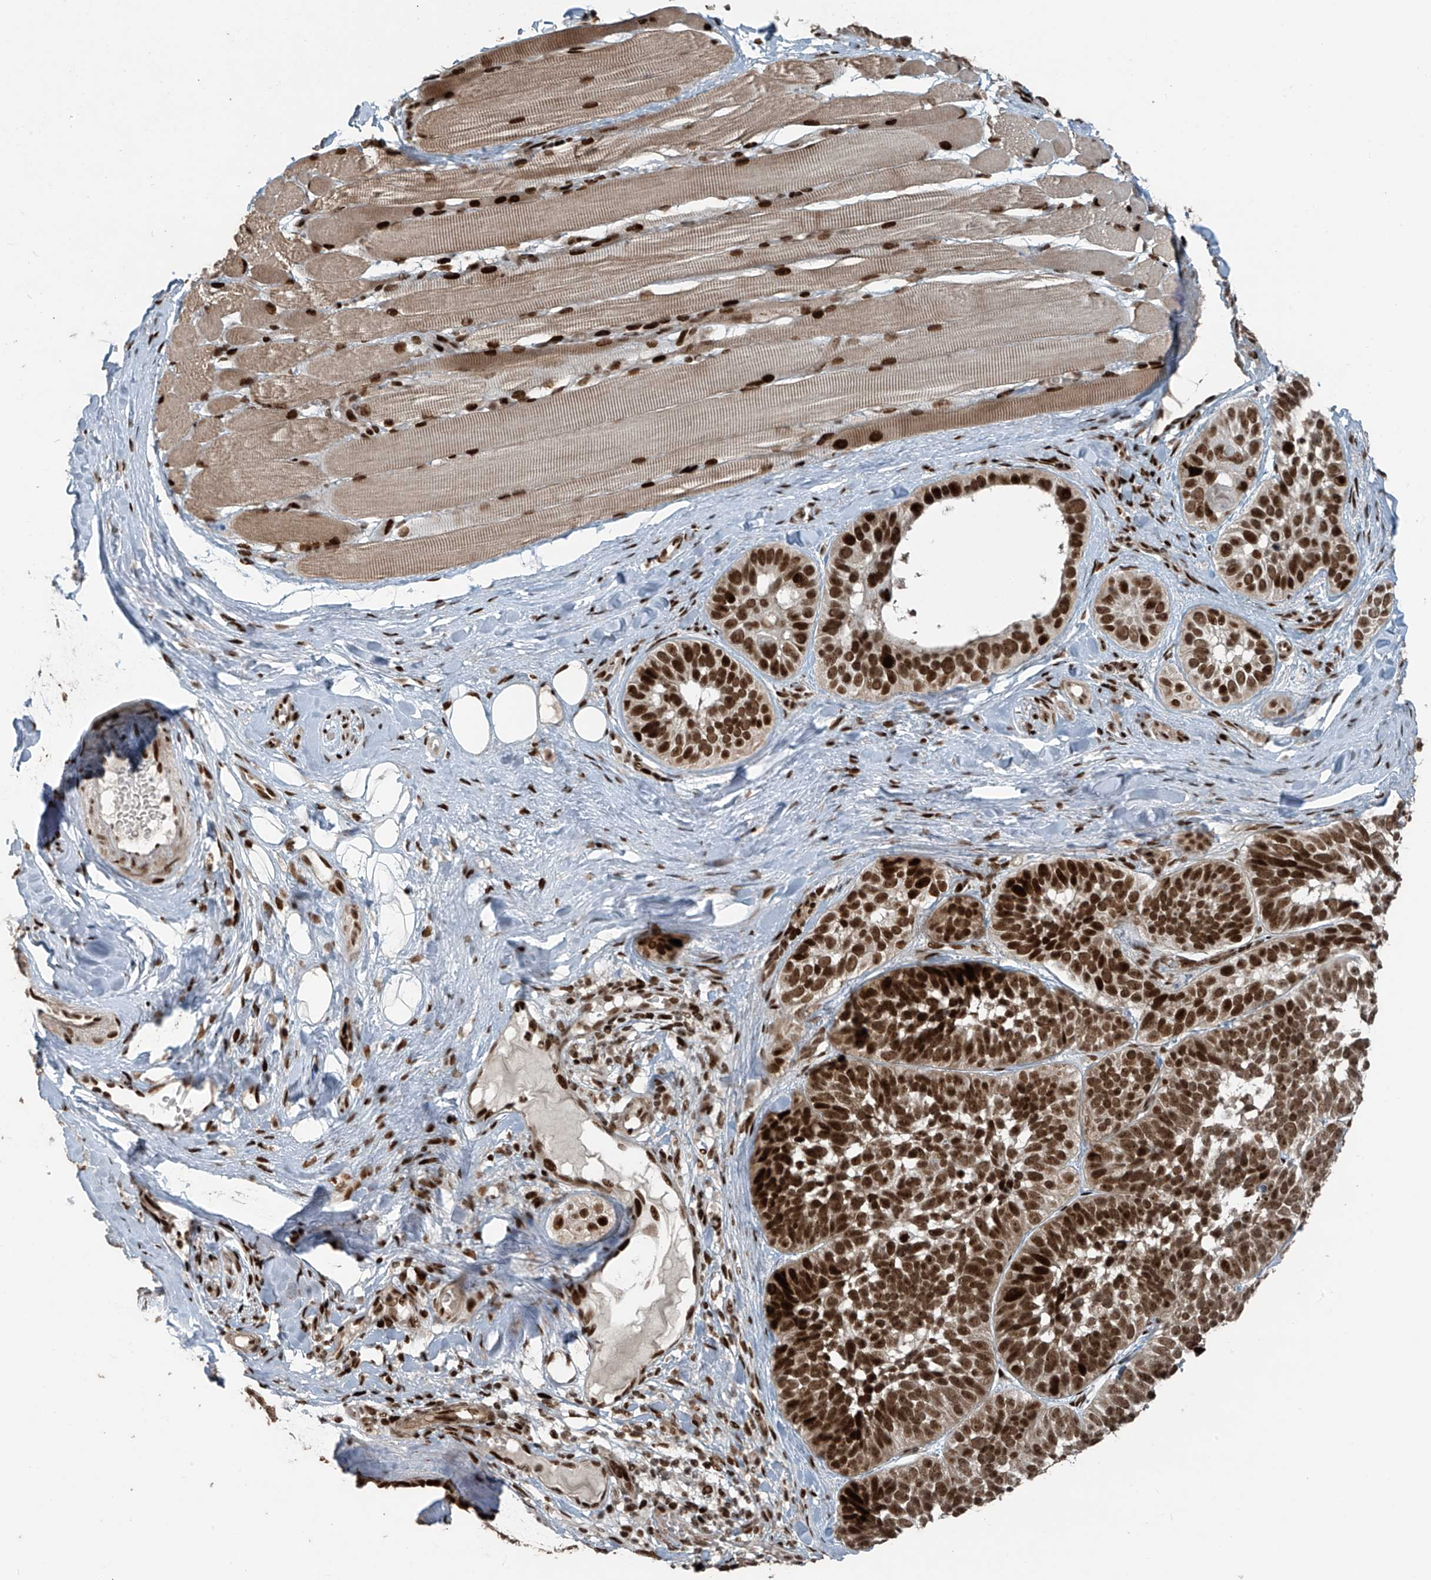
{"staining": {"intensity": "strong", "quantity": ">75%", "location": "nuclear"}, "tissue": "skin cancer", "cell_type": "Tumor cells", "image_type": "cancer", "snomed": [{"axis": "morphology", "description": "Basal cell carcinoma"}, {"axis": "topography", "description": "Skin"}], "caption": "Human skin cancer (basal cell carcinoma) stained with a brown dye reveals strong nuclear positive expression in approximately >75% of tumor cells.", "gene": "PCNP", "patient": {"sex": "male", "age": 62}}